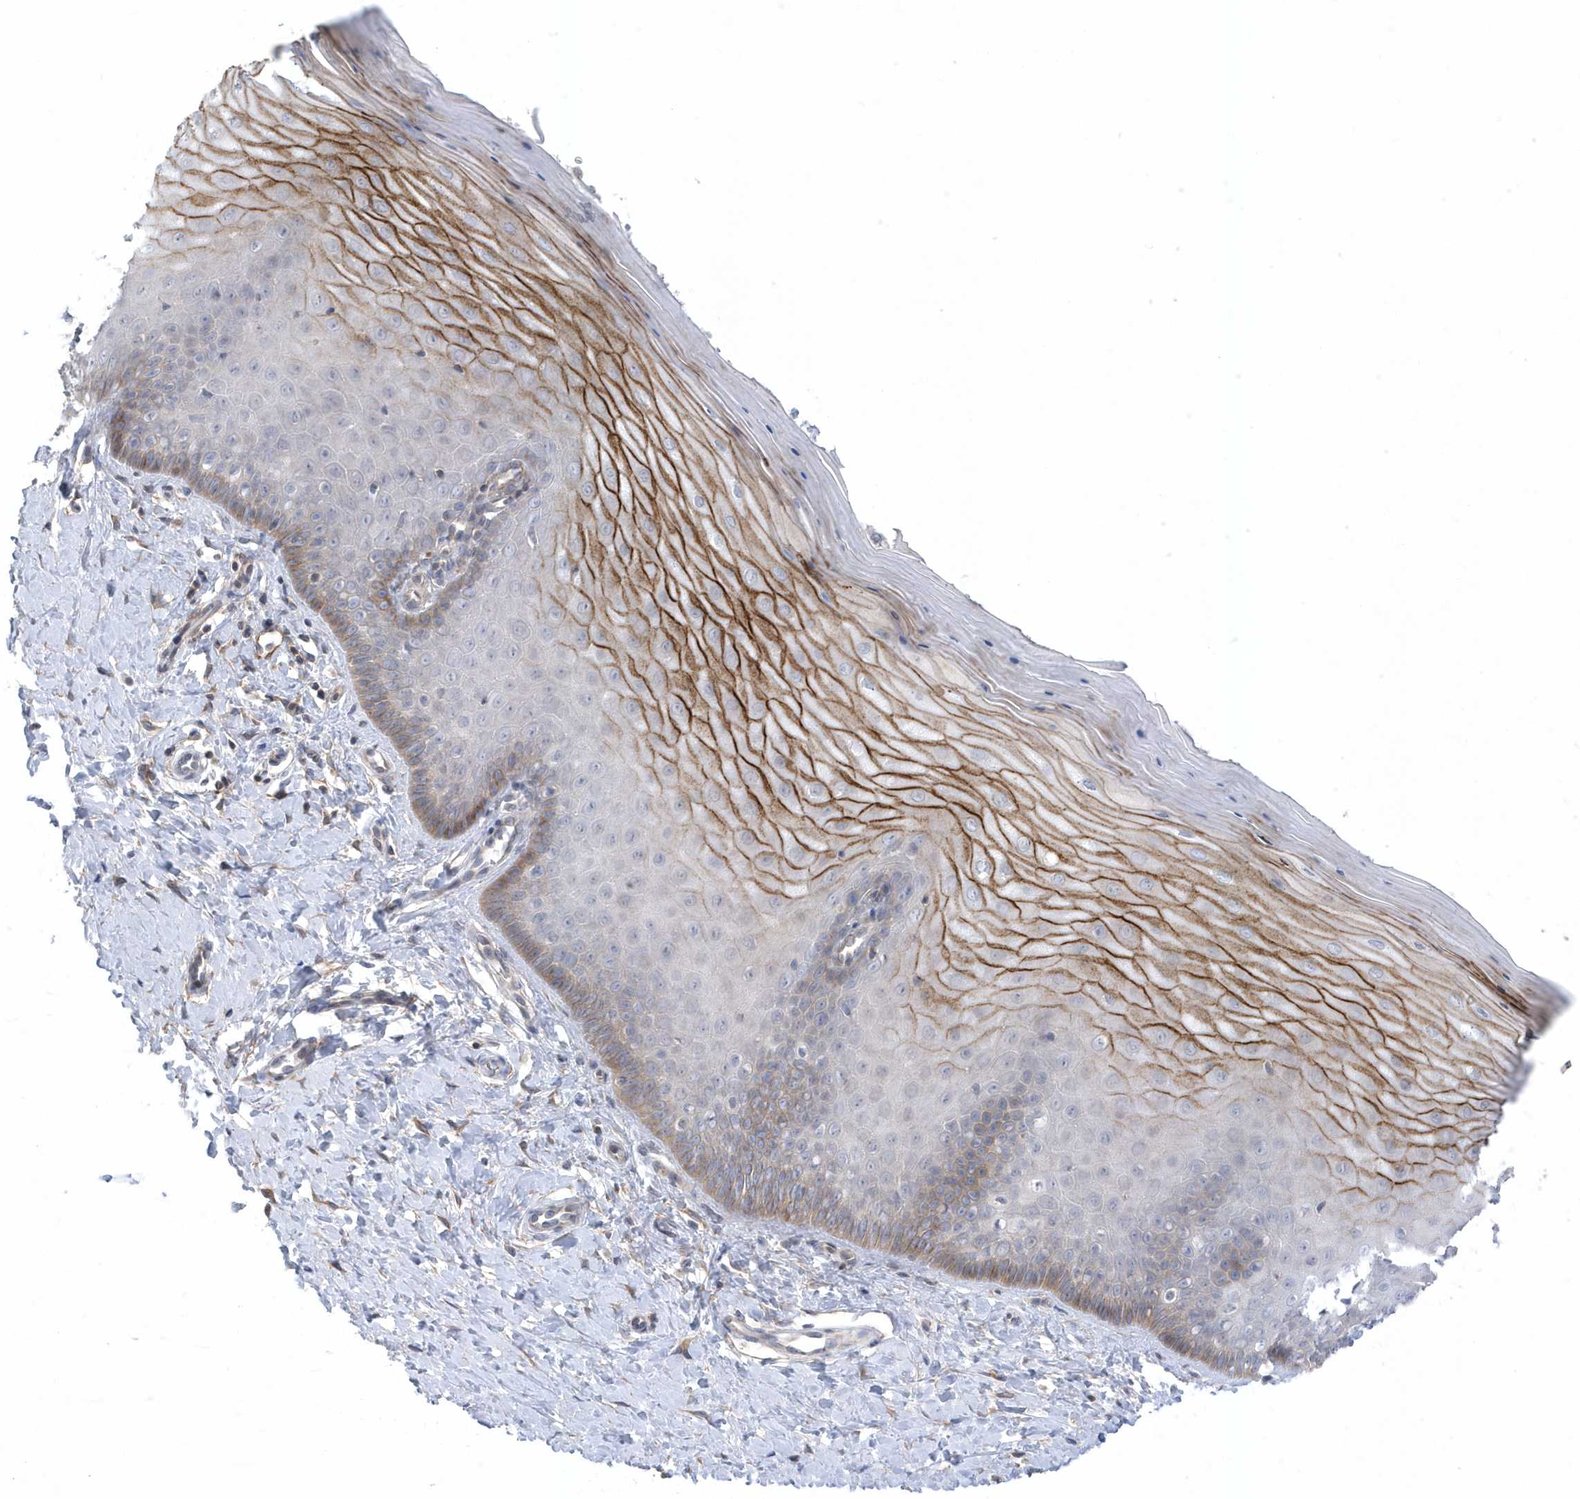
{"staining": {"intensity": "moderate", "quantity": "<25%", "location": "cytoplasmic/membranous"}, "tissue": "cervix", "cell_type": "Glandular cells", "image_type": "normal", "snomed": [{"axis": "morphology", "description": "Normal tissue, NOS"}, {"axis": "topography", "description": "Cervix"}], "caption": "This image reveals immunohistochemistry staining of benign human cervix, with low moderate cytoplasmic/membranous expression in about <25% of glandular cells.", "gene": "ANAPC1", "patient": {"sex": "female", "age": 55}}